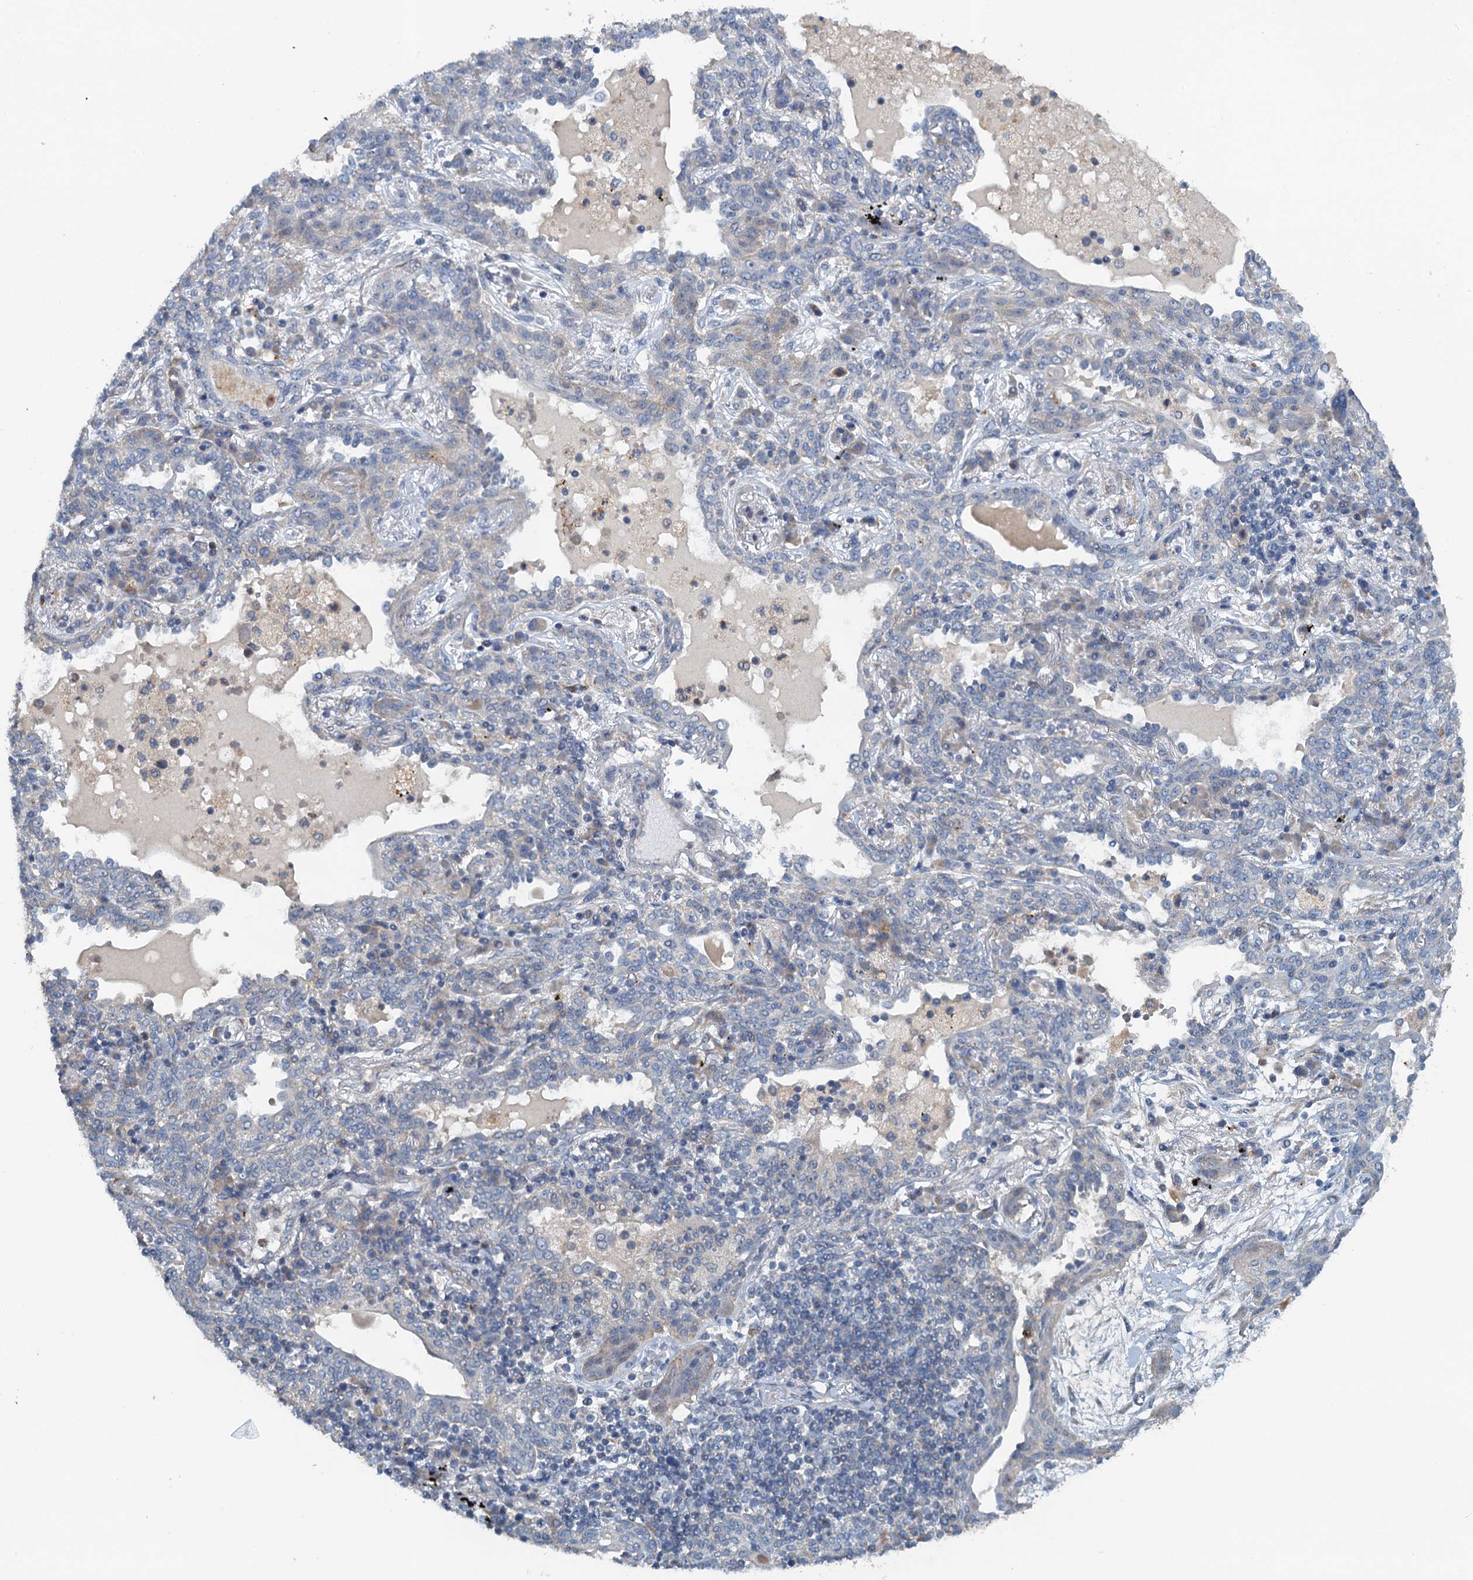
{"staining": {"intensity": "negative", "quantity": "none", "location": "none"}, "tissue": "lung cancer", "cell_type": "Tumor cells", "image_type": "cancer", "snomed": [{"axis": "morphology", "description": "Squamous cell carcinoma, NOS"}, {"axis": "topography", "description": "Lung"}], "caption": "There is no significant expression in tumor cells of lung cancer.", "gene": "ZNF606", "patient": {"sex": "female", "age": 70}}